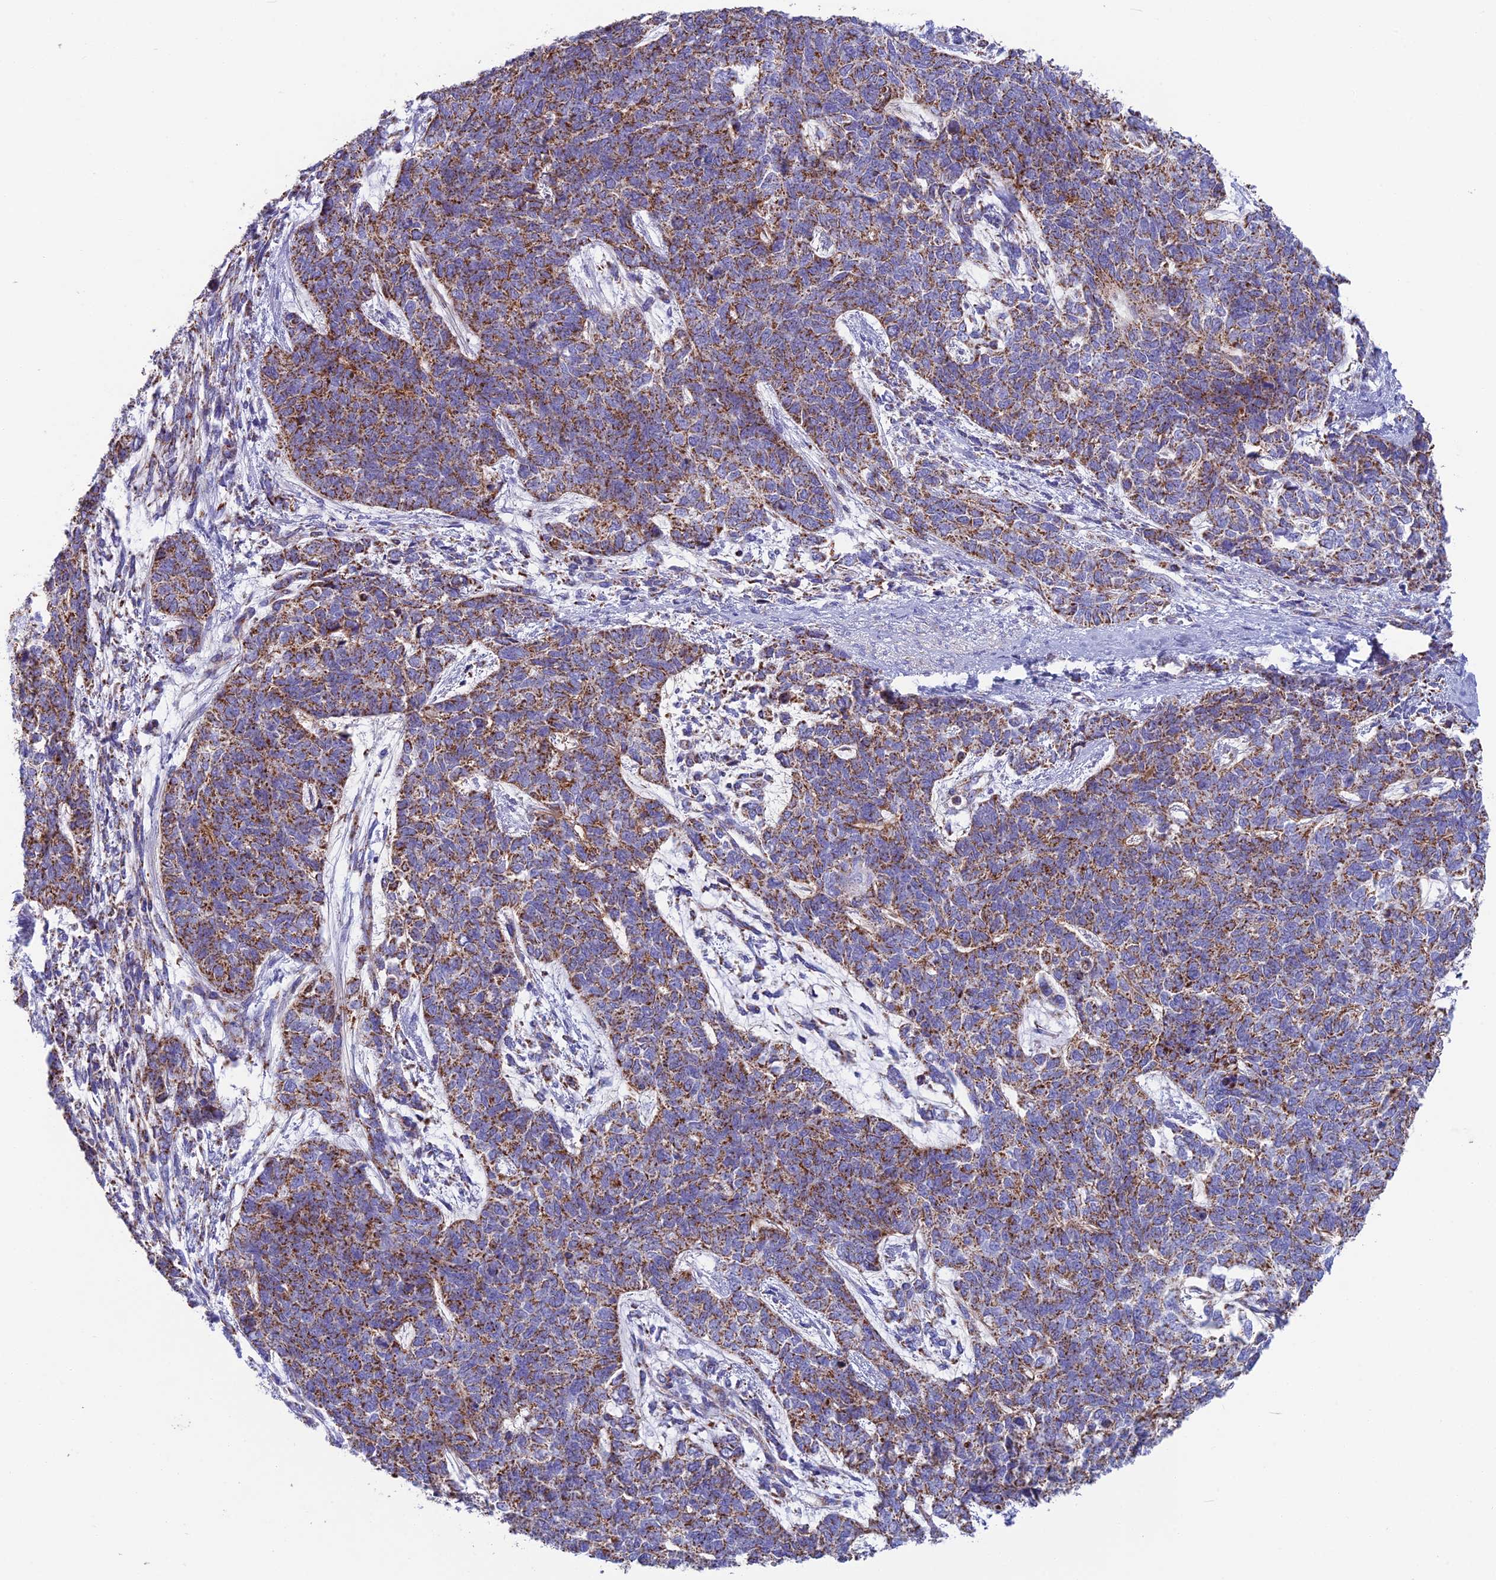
{"staining": {"intensity": "moderate", "quantity": ">75%", "location": "cytoplasmic/membranous"}, "tissue": "cervical cancer", "cell_type": "Tumor cells", "image_type": "cancer", "snomed": [{"axis": "morphology", "description": "Squamous cell carcinoma, NOS"}, {"axis": "topography", "description": "Cervix"}], "caption": "Immunohistochemical staining of human cervical cancer (squamous cell carcinoma) displays moderate cytoplasmic/membranous protein positivity in approximately >75% of tumor cells.", "gene": "CS", "patient": {"sex": "female", "age": 63}}